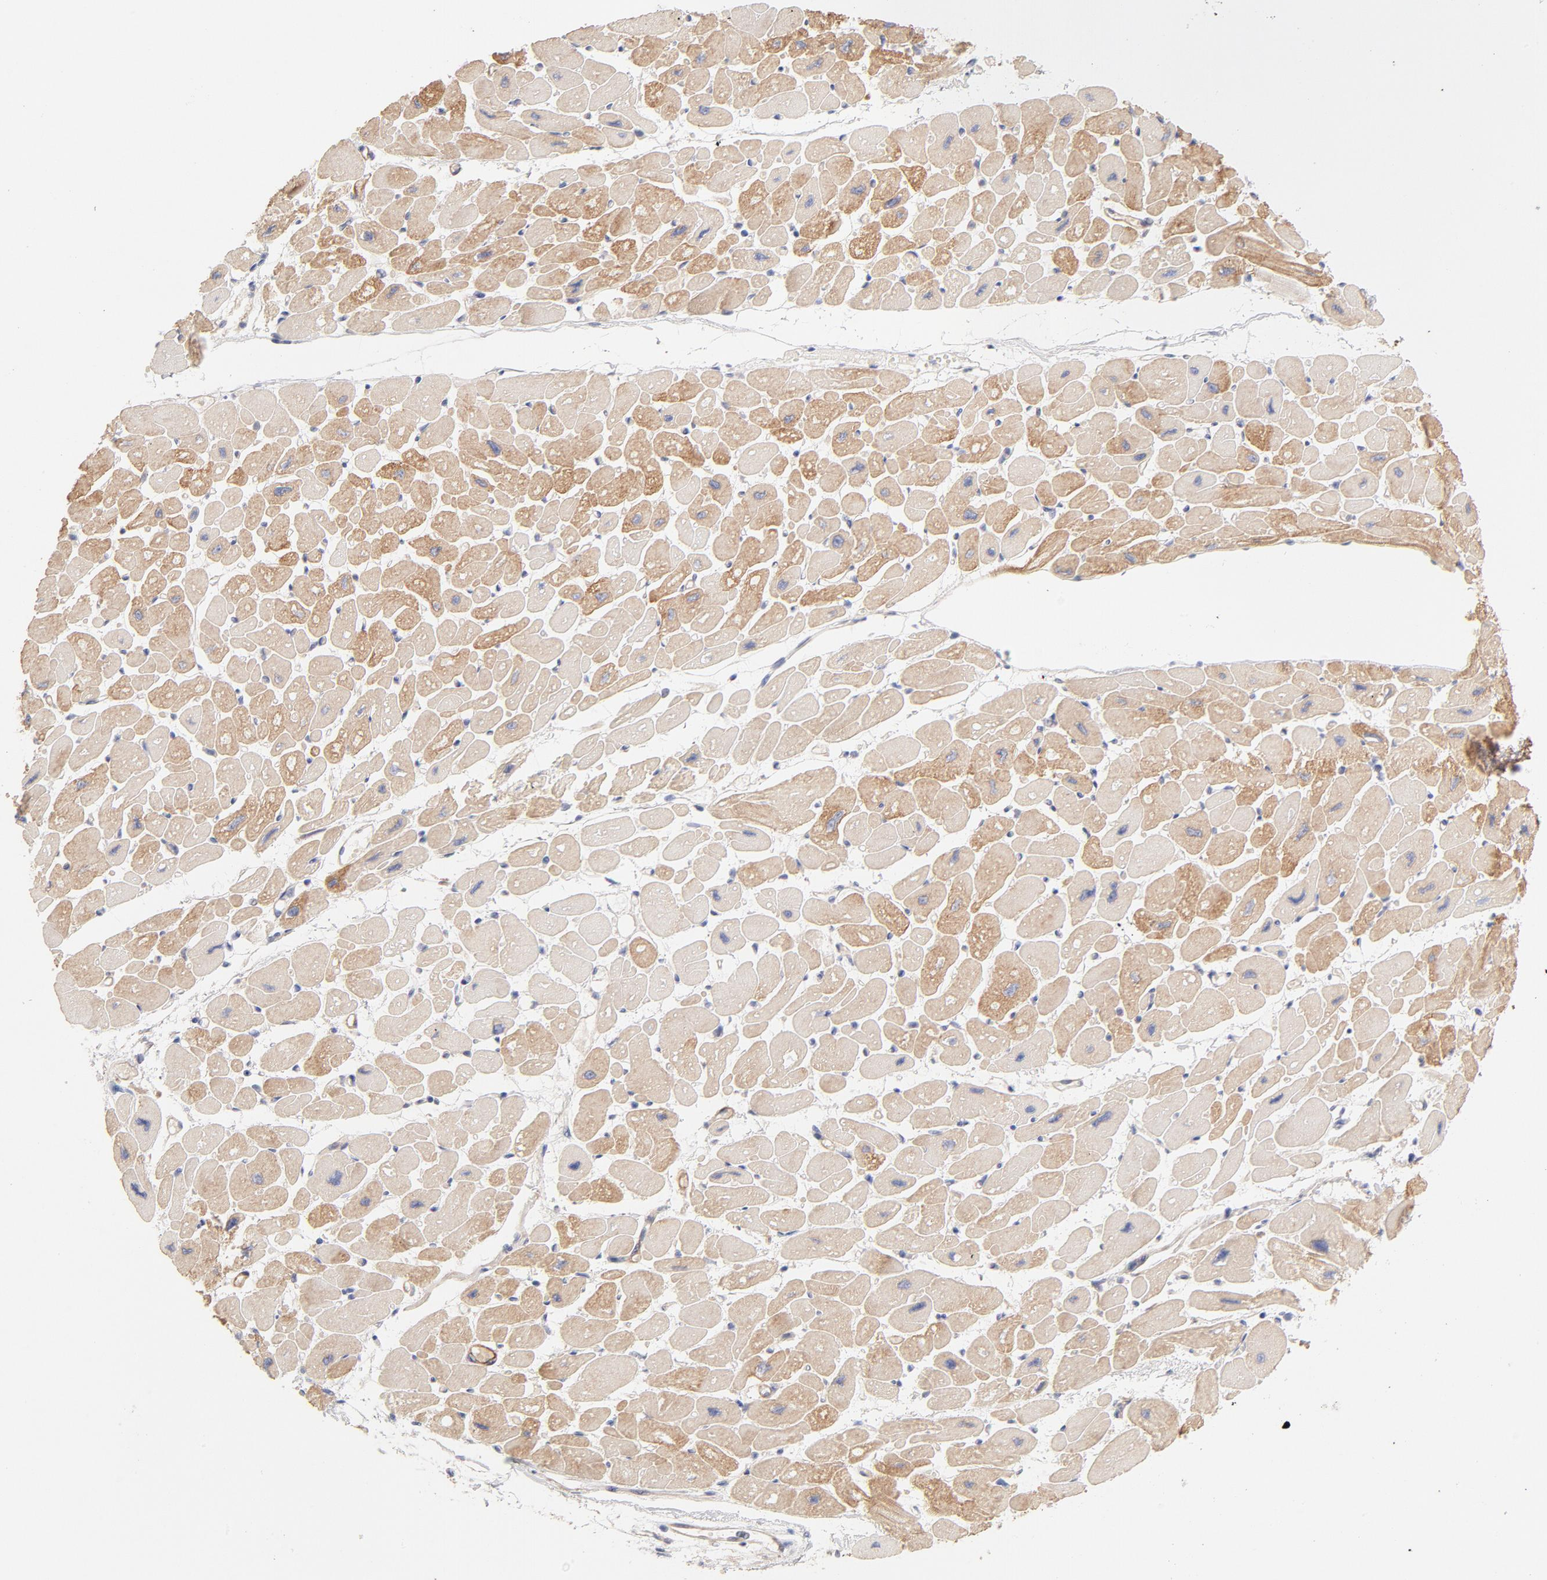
{"staining": {"intensity": "moderate", "quantity": ">75%", "location": "cytoplasmic/membranous"}, "tissue": "heart muscle", "cell_type": "Cardiomyocytes", "image_type": "normal", "snomed": [{"axis": "morphology", "description": "Normal tissue, NOS"}, {"axis": "topography", "description": "Heart"}], "caption": "Heart muscle stained with IHC exhibits moderate cytoplasmic/membranous positivity in about >75% of cardiomyocytes.", "gene": "LDLRAP1", "patient": {"sex": "female", "age": 54}}